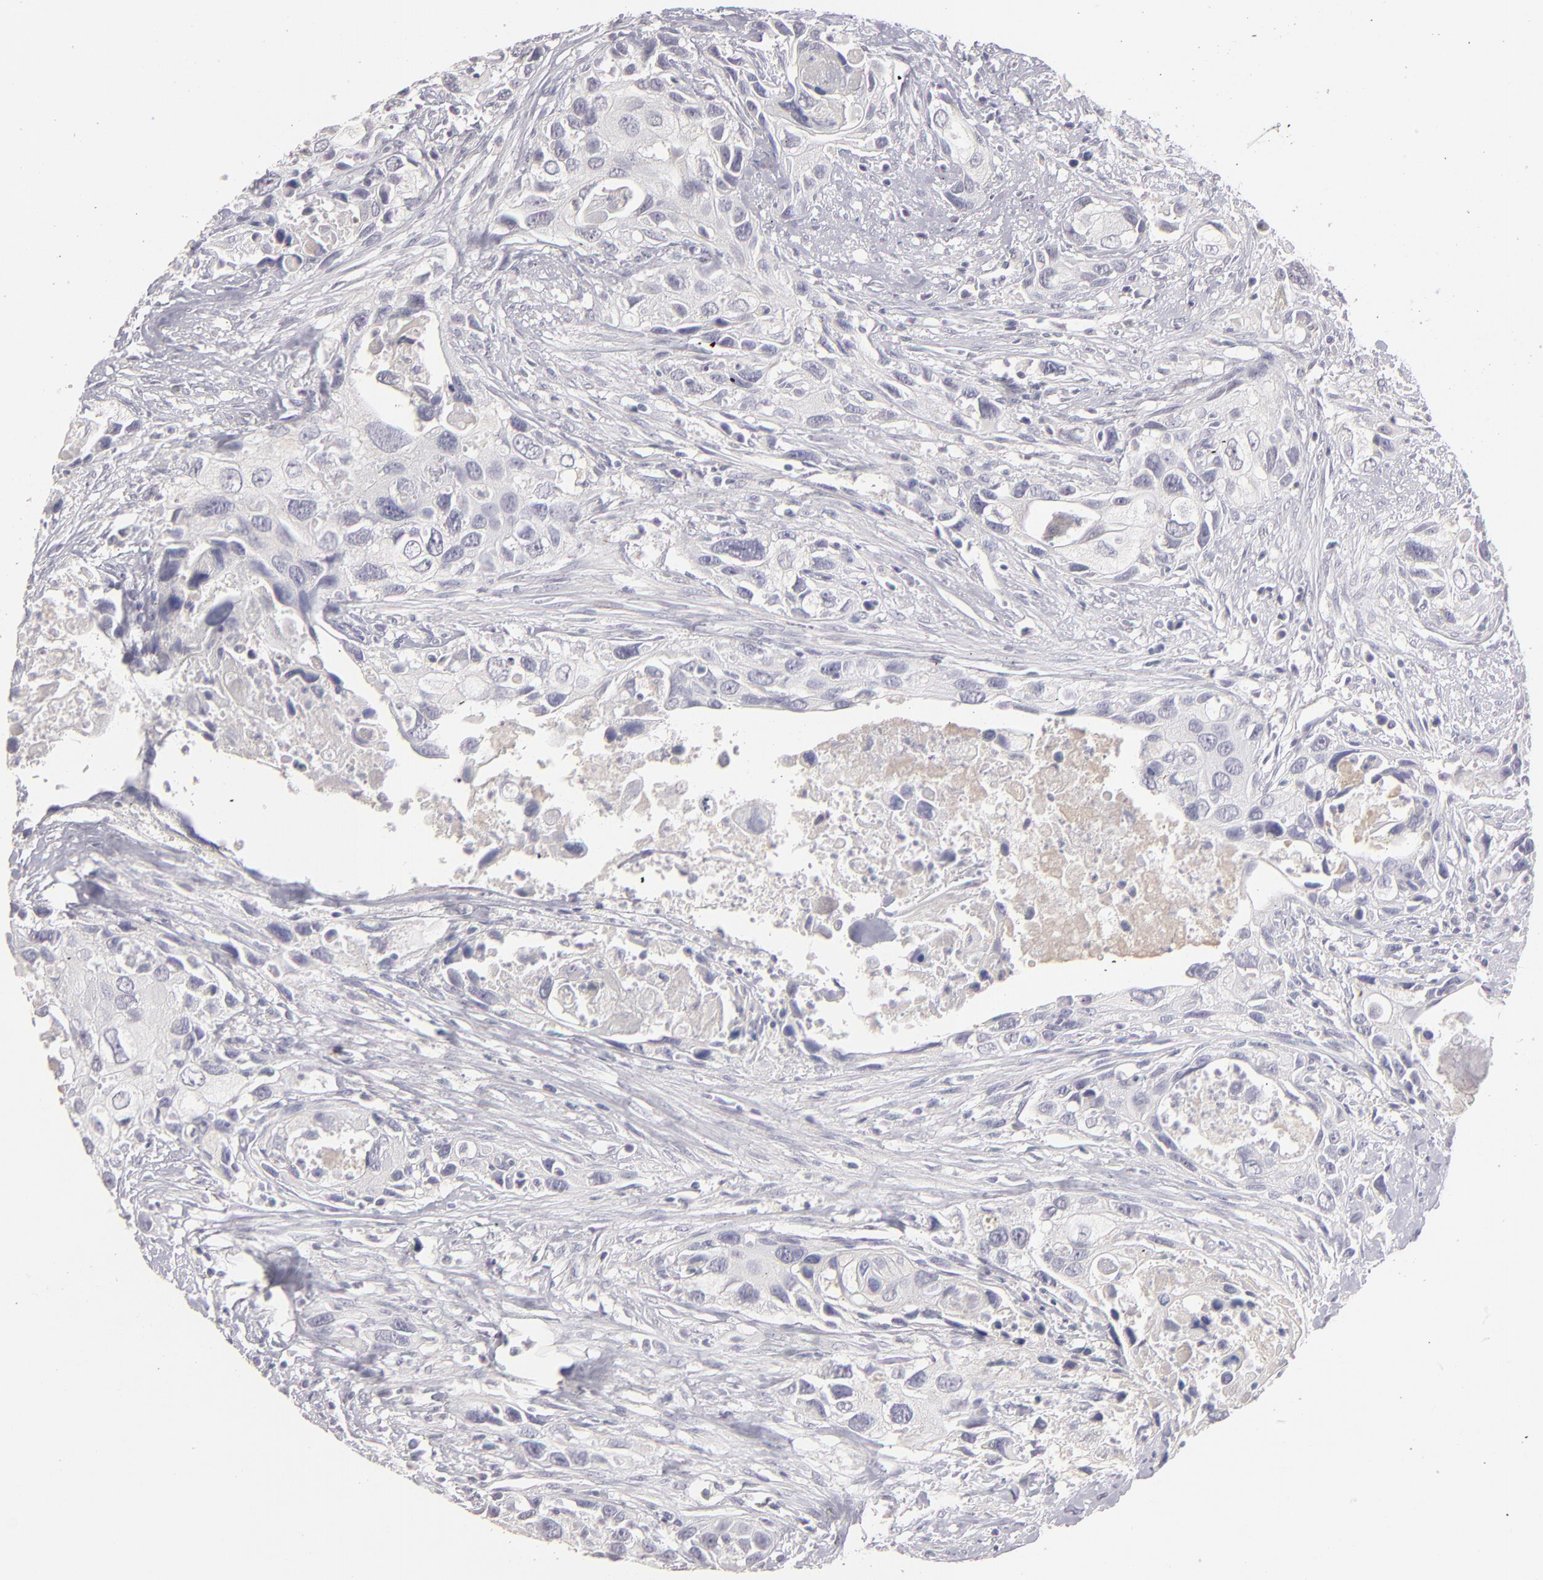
{"staining": {"intensity": "negative", "quantity": "none", "location": "none"}, "tissue": "urothelial cancer", "cell_type": "Tumor cells", "image_type": "cancer", "snomed": [{"axis": "morphology", "description": "Urothelial carcinoma, High grade"}, {"axis": "topography", "description": "Urinary bladder"}], "caption": "Immunohistochemical staining of human high-grade urothelial carcinoma exhibits no significant expression in tumor cells.", "gene": "ABCC4", "patient": {"sex": "male", "age": 71}}